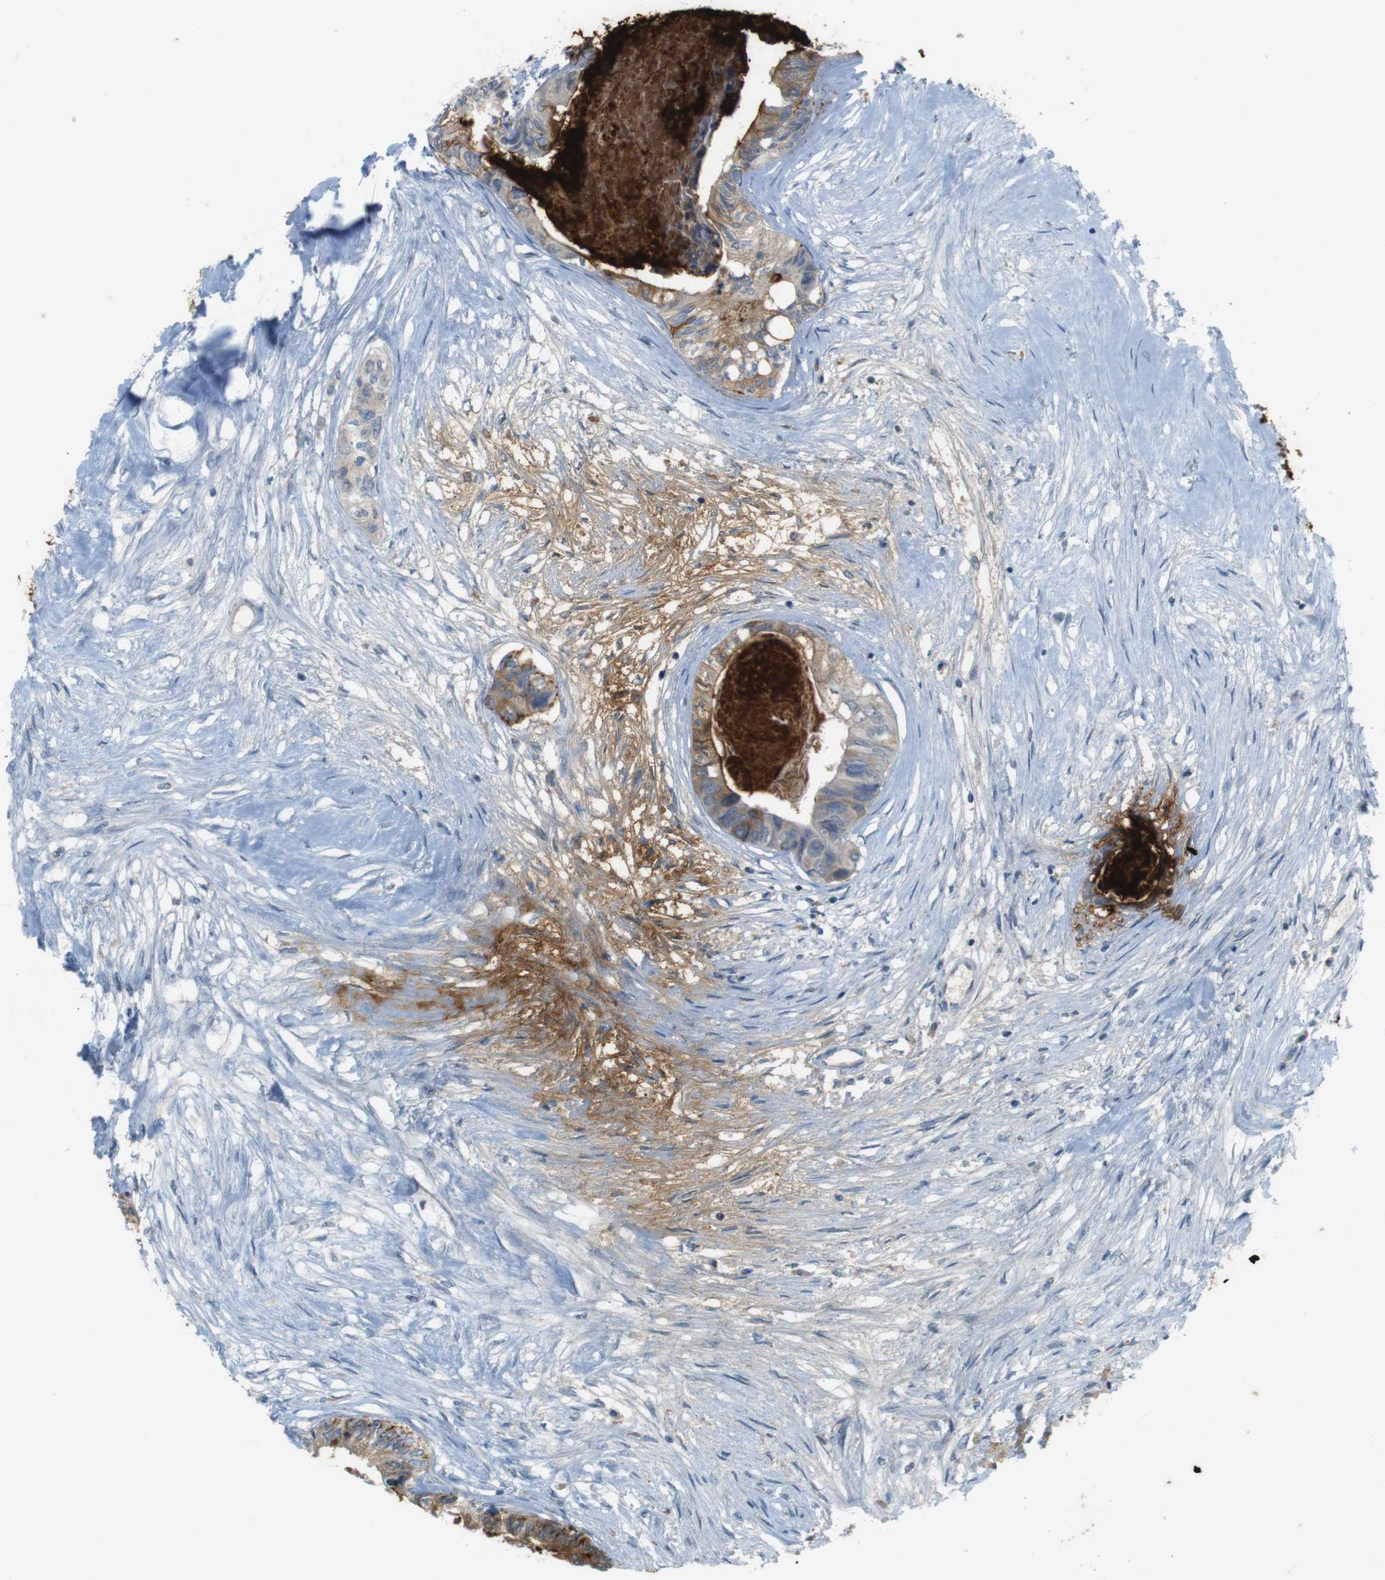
{"staining": {"intensity": "moderate", "quantity": ">75%", "location": "cytoplasmic/membranous"}, "tissue": "colorectal cancer", "cell_type": "Tumor cells", "image_type": "cancer", "snomed": [{"axis": "morphology", "description": "Adenocarcinoma, NOS"}, {"axis": "topography", "description": "Rectum"}], "caption": "Protein staining of colorectal cancer (adenocarcinoma) tissue displays moderate cytoplasmic/membranous staining in about >75% of tumor cells.", "gene": "MUC5B", "patient": {"sex": "male", "age": 63}}